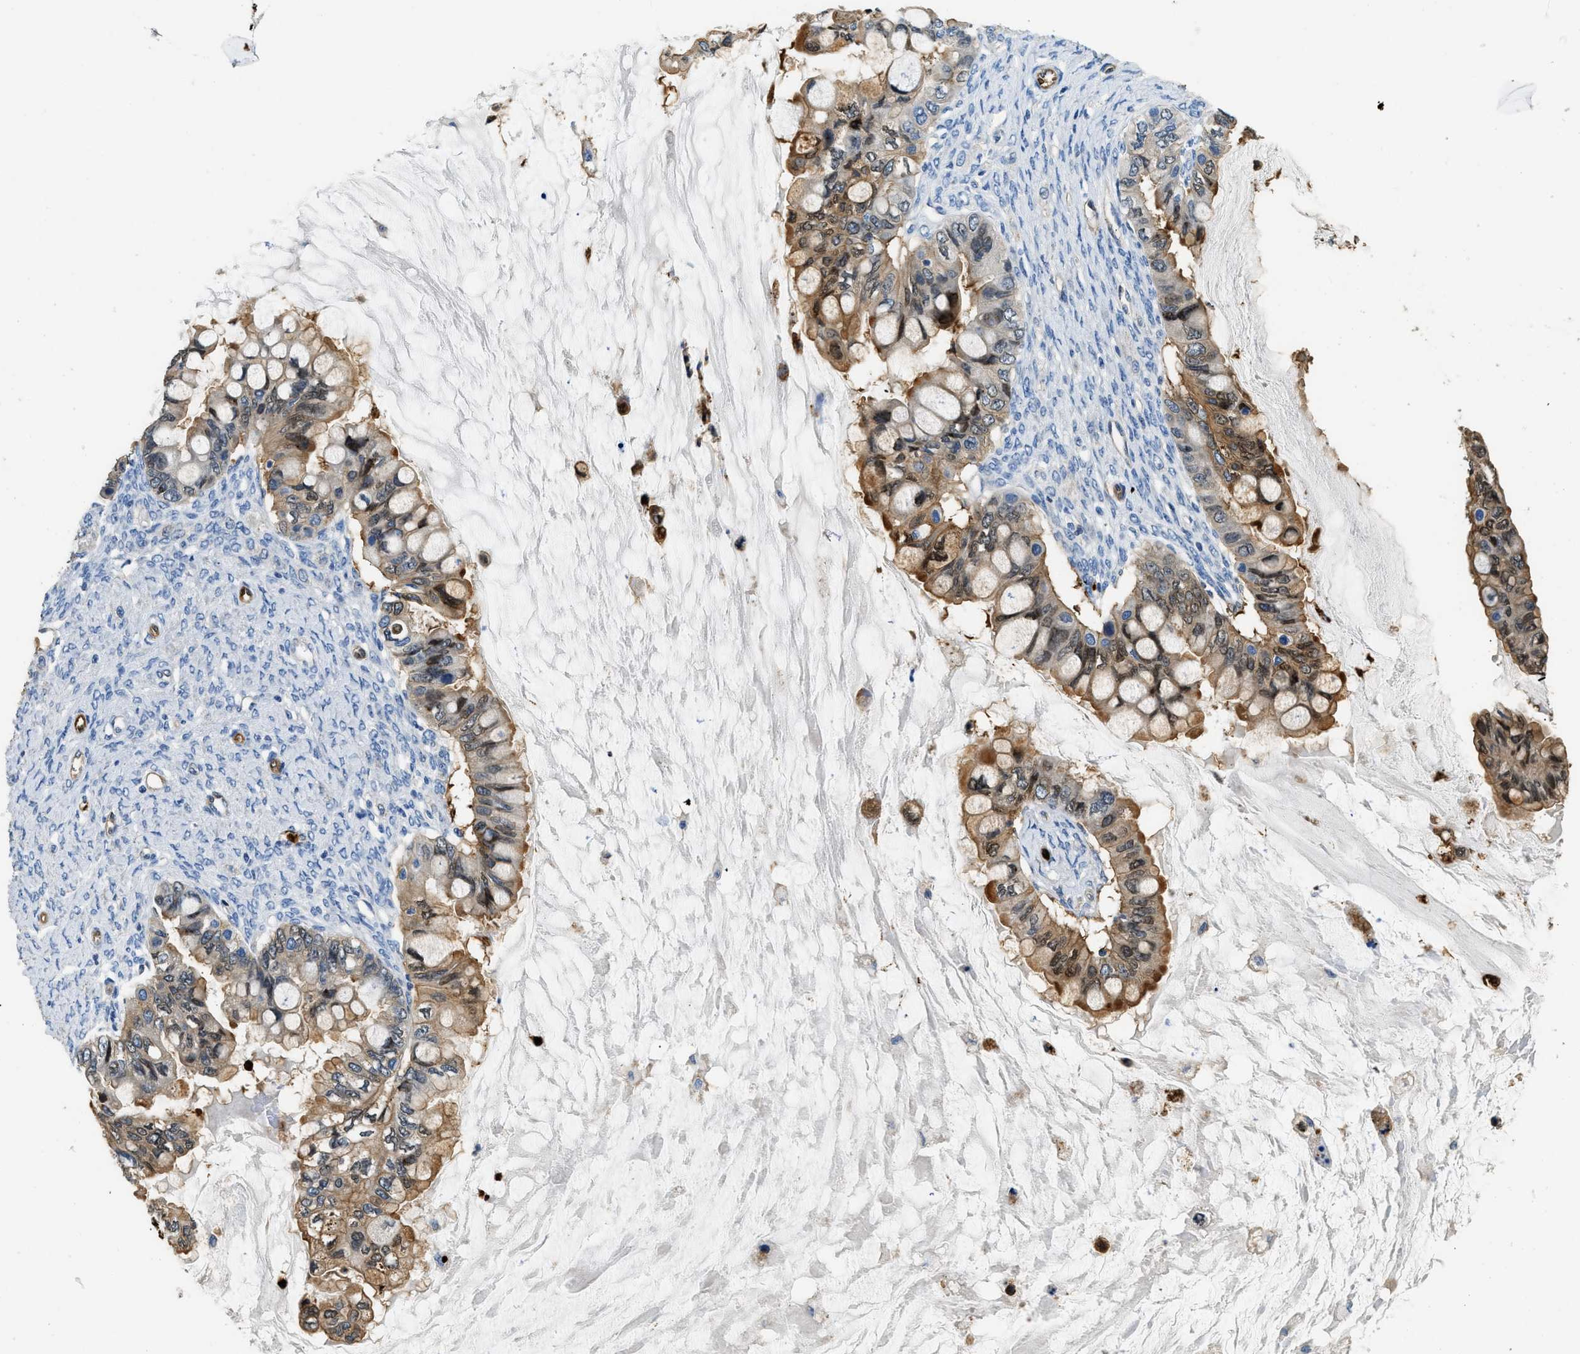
{"staining": {"intensity": "moderate", "quantity": ">75%", "location": "cytoplasmic/membranous,nuclear"}, "tissue": "ovarian cancer", "cell_type": "Tumor cells", "image_type": "cancer", "snomed": [{"axis": "morphology", "description": "Cystadenocarcinoma, mucinous, NOS"}, {"axis": "topography", "description": "Ovary"}], "caption": "Human ovarian cancer (mucinous cystadenocarcinoma) stained with a protein marker exhibits moderate staining in tumor cells.", "gene": "ANXA3", "patient": {"sex": "female", "age": 80}}